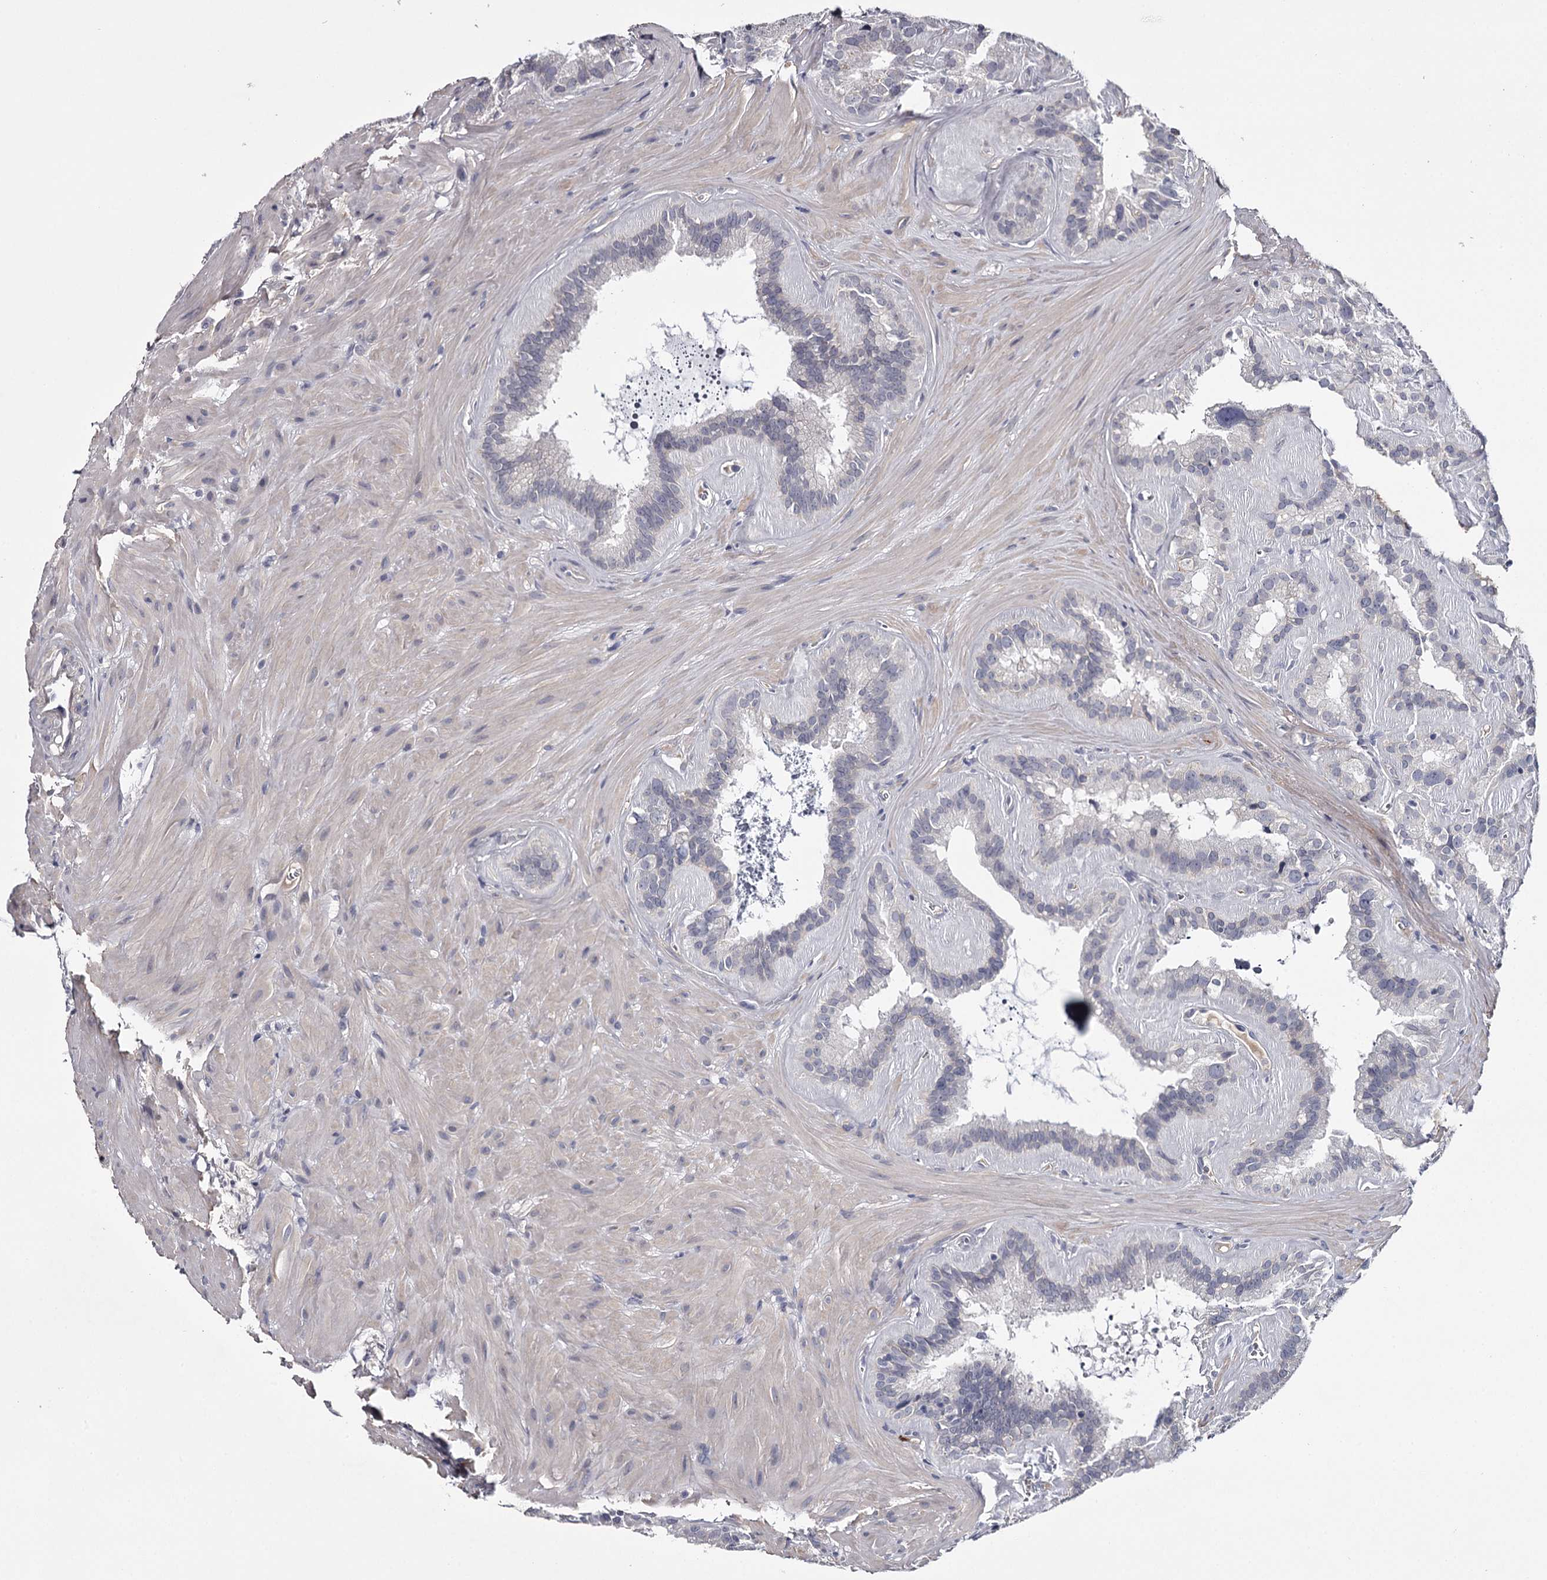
{"staining": {"intensity": "negative", "quantity": "none", "location": "none"}, "tissue": "seminal vesicle", "cell_type": "Glandular cells", "image_type": "normal", "snomed": [{"axis": "morphology", "description": "Normal tissue, NOS"}, {"axis": "topography", "description": "Prostate"}, {"axis": "topography", "description": "Seminal veicle"}], "caption": "This image is of benign seminal vesicle stained with immunohistochemistry (IHC) to label a protein in brown with the nuclei are counter-stained blue. There is no staining in glandular cells.", "gene": "FDXACB1", "patient": {"sex": "male", "age": 59}}